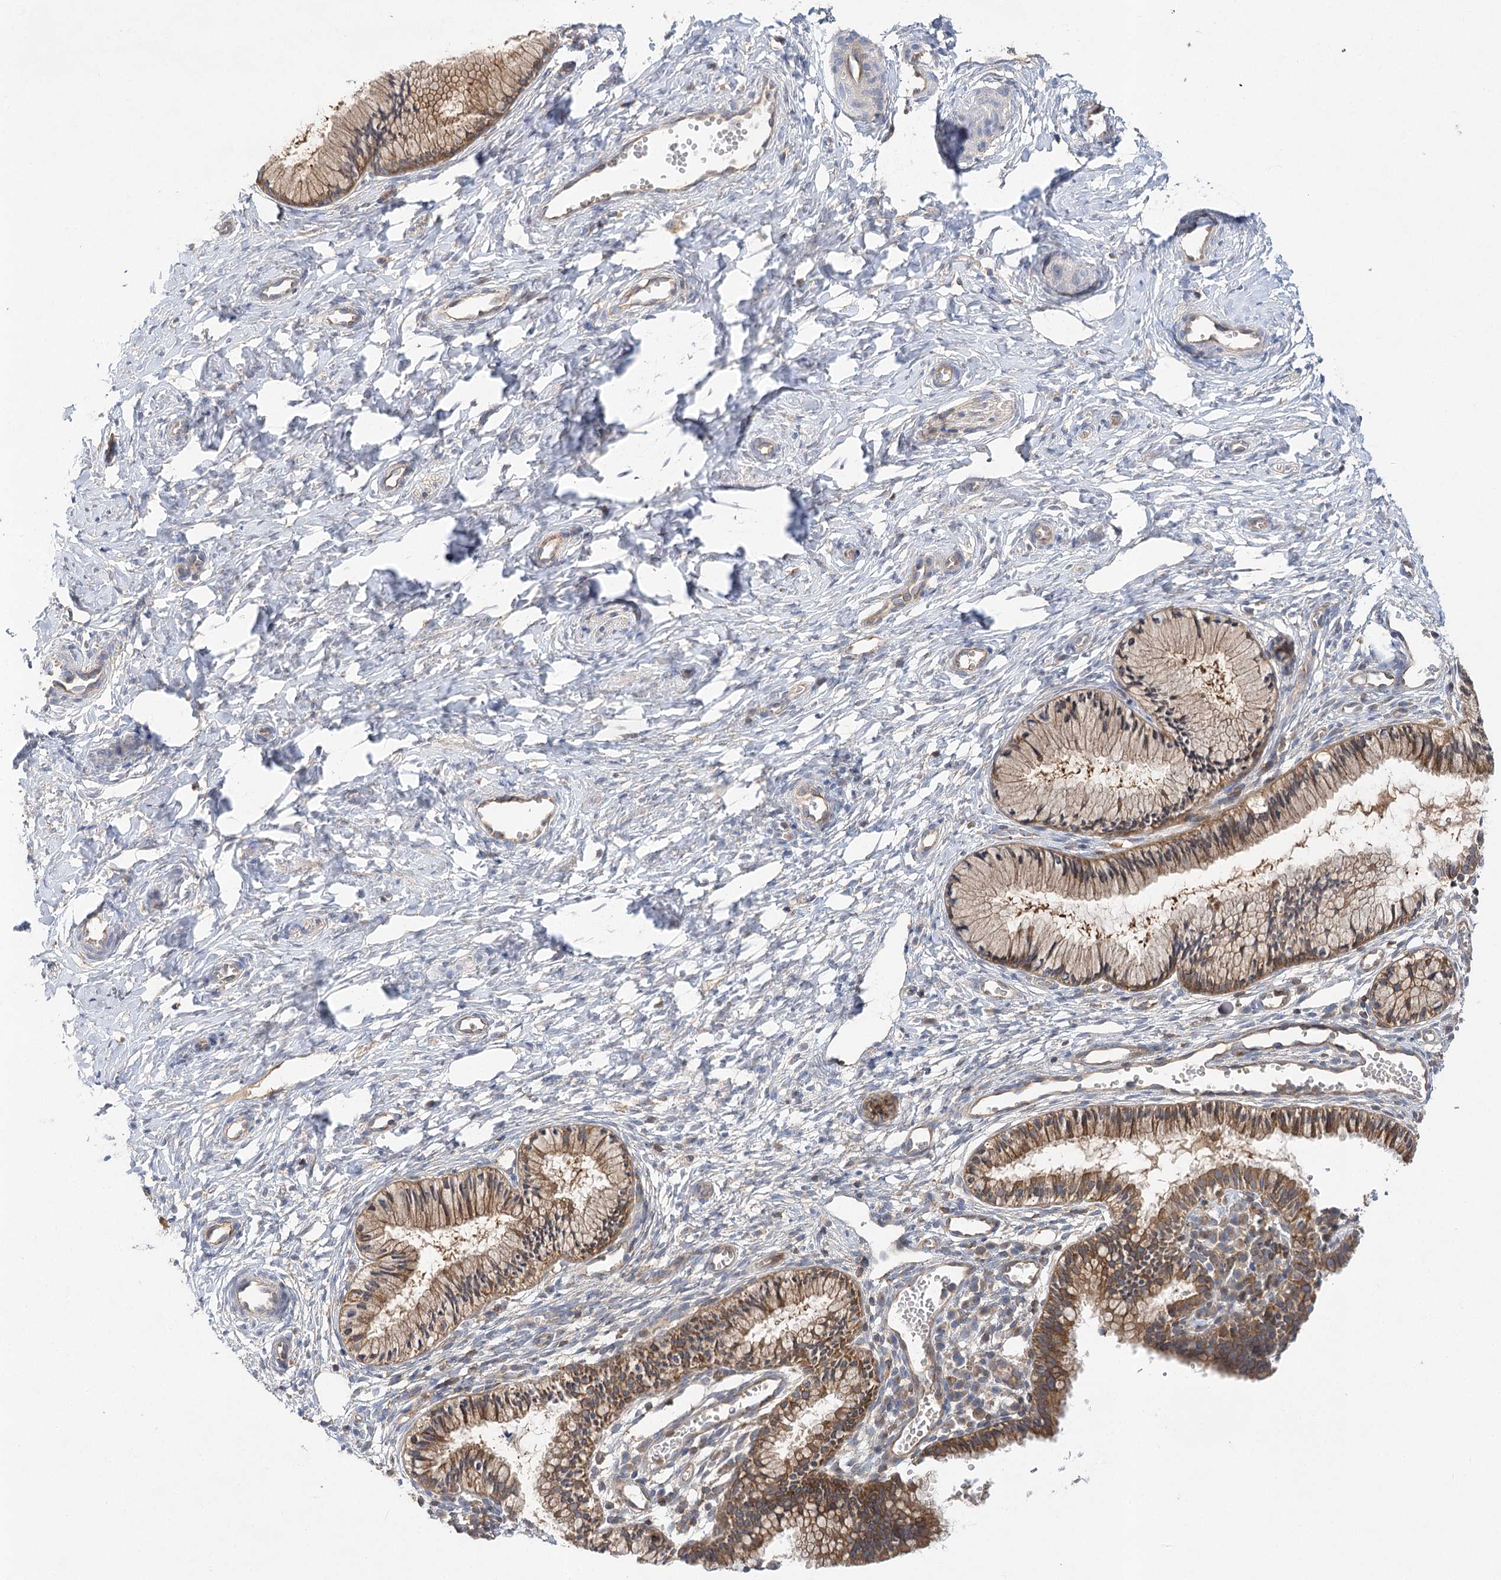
{"staining": {"intensity": "moderate", "quantity": ">75%", "location": "cytoplasmic/membranous"}, "tissue": "cervix", "cell_type": "Glandular cells", "image_type": "normal", "snomed": [{"axis": "morphology", "description": "Normal tissue, NOS"}, {"axis": "topography", "description": "Cervix"}], "caption": "A histopathology image of human cervix stained for a protein exhibits moderate cytoplasmic/membranous brown staining in glandular cells. (DAB (3,3'-diaminobenzidine) = brown stain, brightfield microscopy at high magnification).", "gene": "ABRAXAS2", "patient": {"sex": "female", "age": 27}}